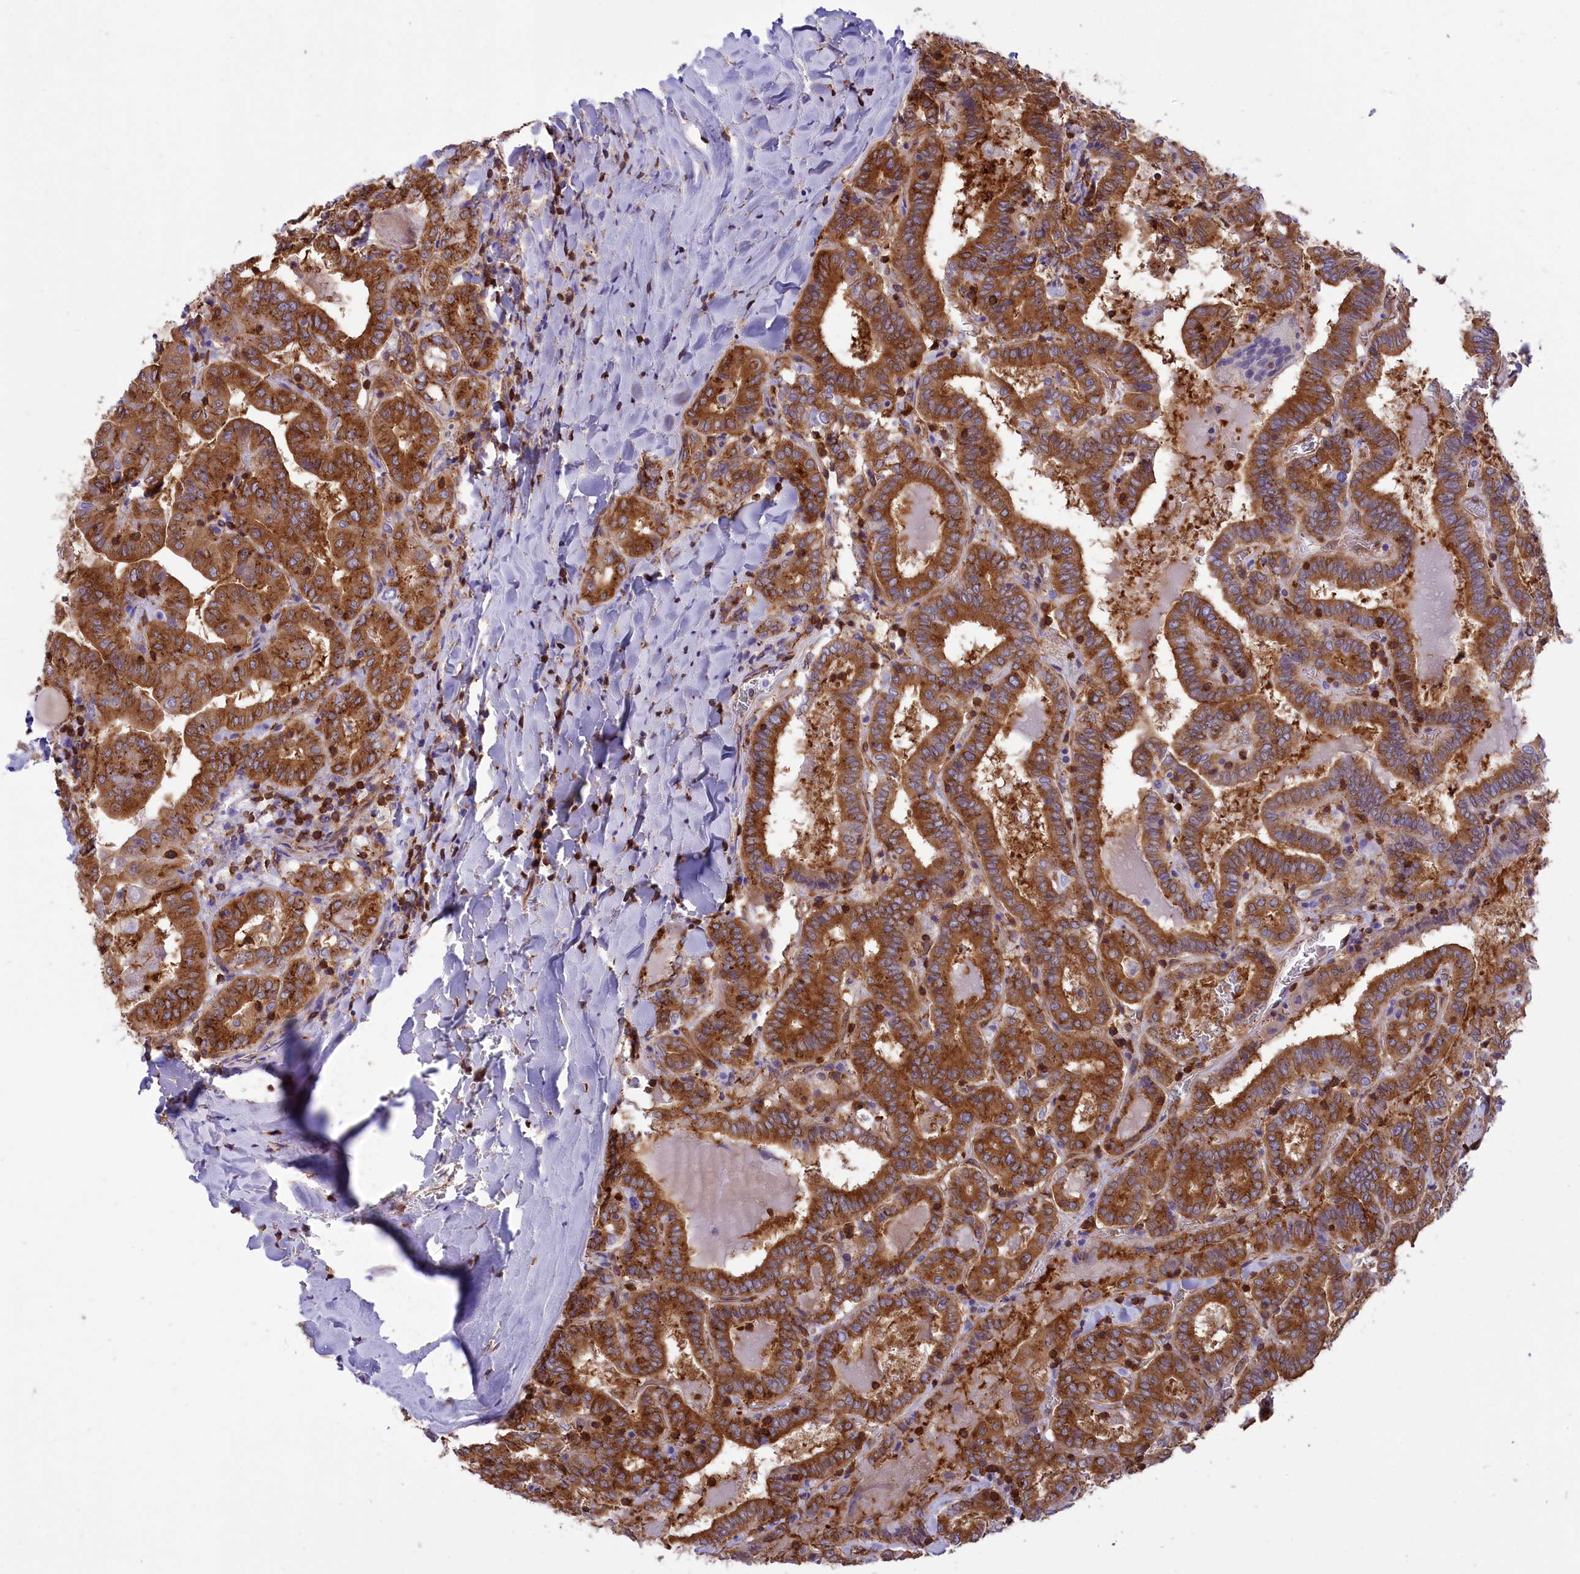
{"staining": {"intensity": "strong", "quantity": ">75%", "location": "cytoplasmic/membranous"}, "tissue": "thyroid cancer", "cell_type": "Tumor cells", "image_type": "cancer", "snomed": [{"axis": "morphology", "description": "Papillary adenocarcinoma, NOS"}, {"axis": "topography", "description": "Thyroid gland"}], "caption": "Strong cytoplasmic/membranous expression for a protein is identified in about >75% of tumor cells of thyroid papillary adenocarcinoma using immunohistochemistry (IHC).", "gene": "SEPTIN9", "patient": {"sex": "female", "age": 72}}